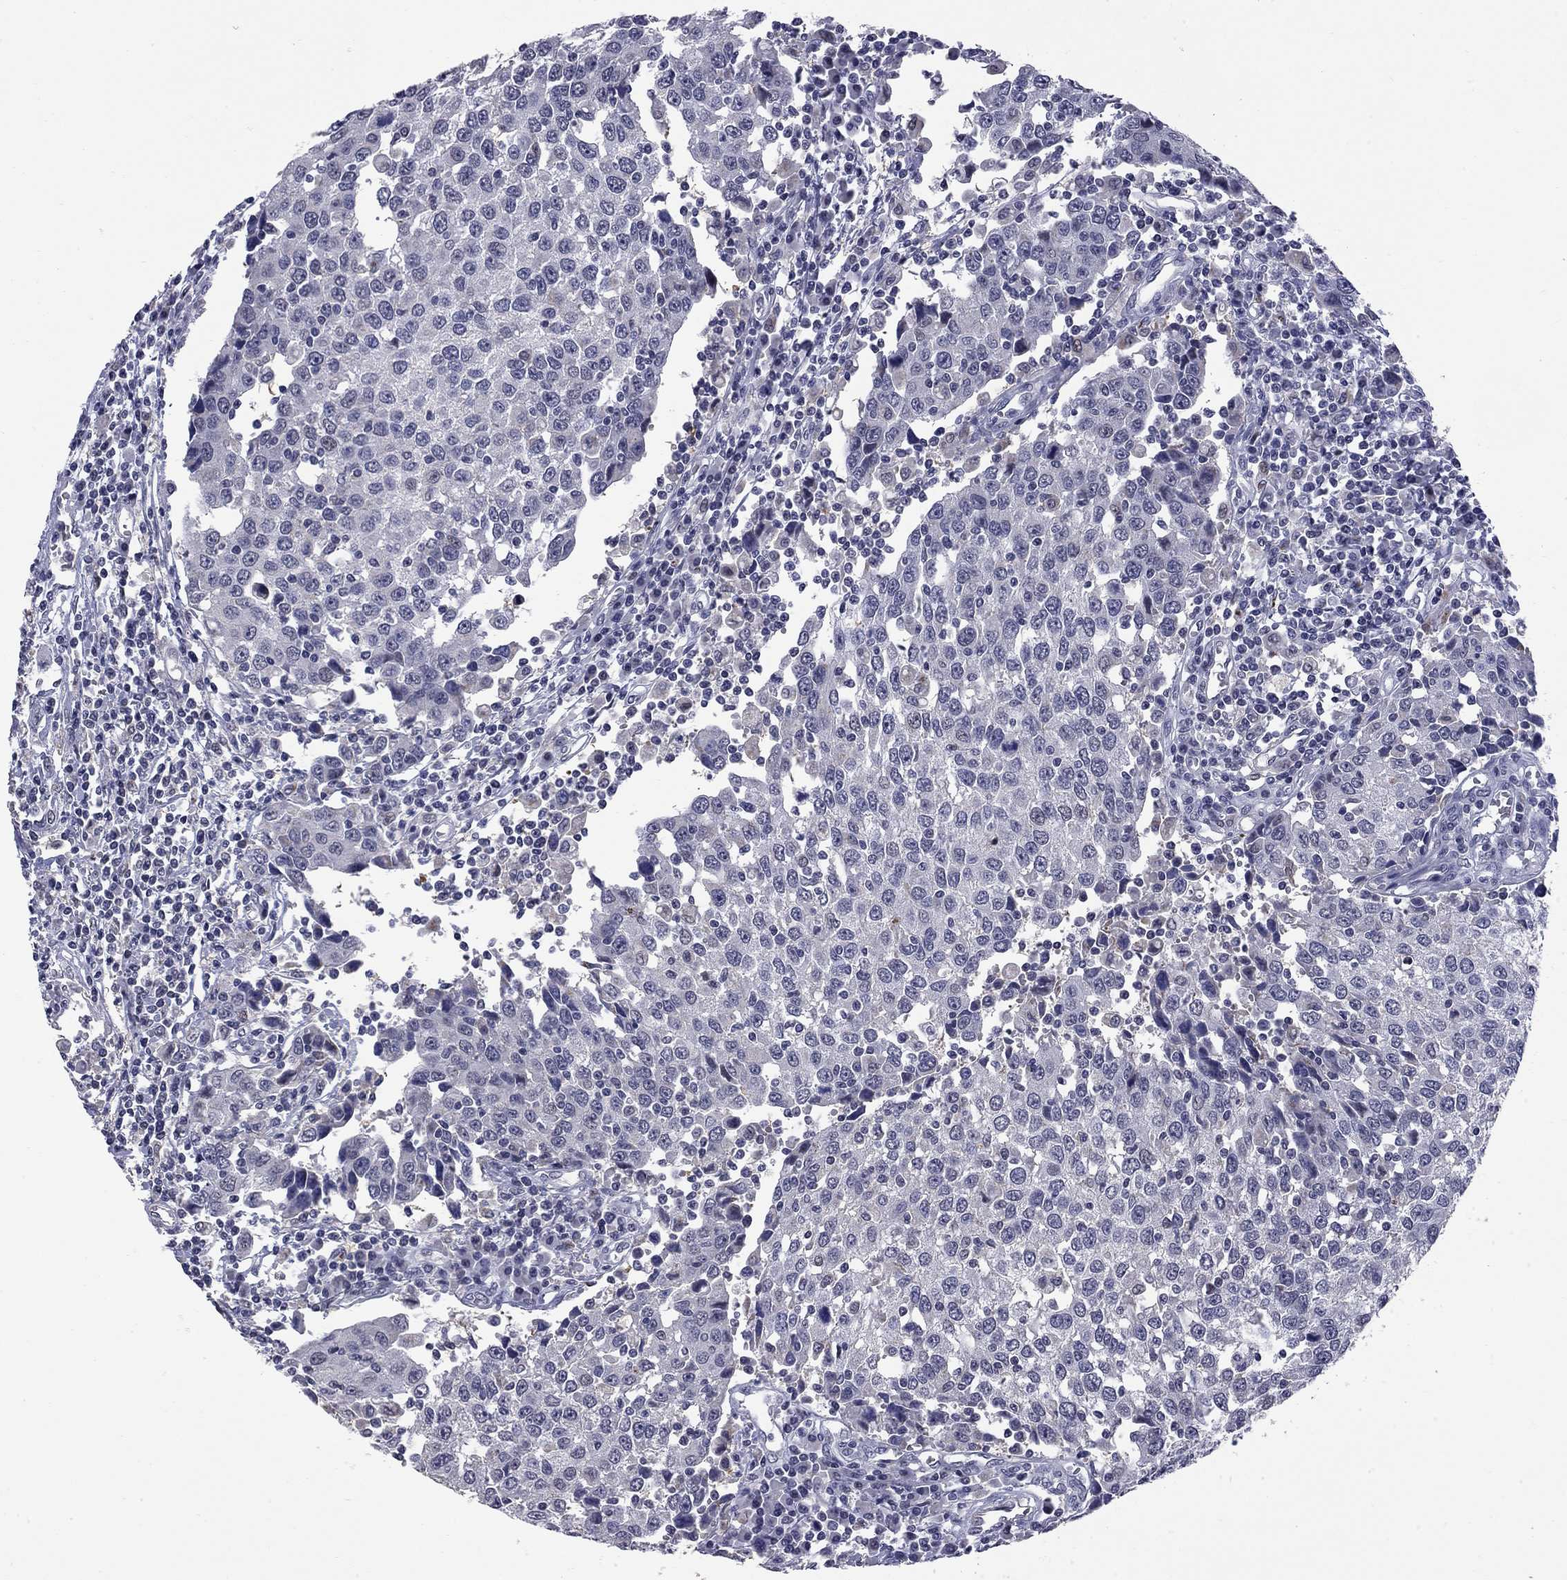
{"staining": {"intensity": "negative", "quantity": "none", "location": "none"}, "tissue": "urothelial cancer", "cell_type": "Tumor cells", "image_type": "cancer", "snomed": [{"axis": "morphology", "description": "Urothelial carcinoma, High grade"}, {"axis": "topography", "description": "Urinary bladder"}], "caption": "A photomicrograph of urothelial cancer stained for a protein exhibits no brown staining in tumor cells.", "gene": "HTR4", "patient": {"sex": "female", "age": 85}}